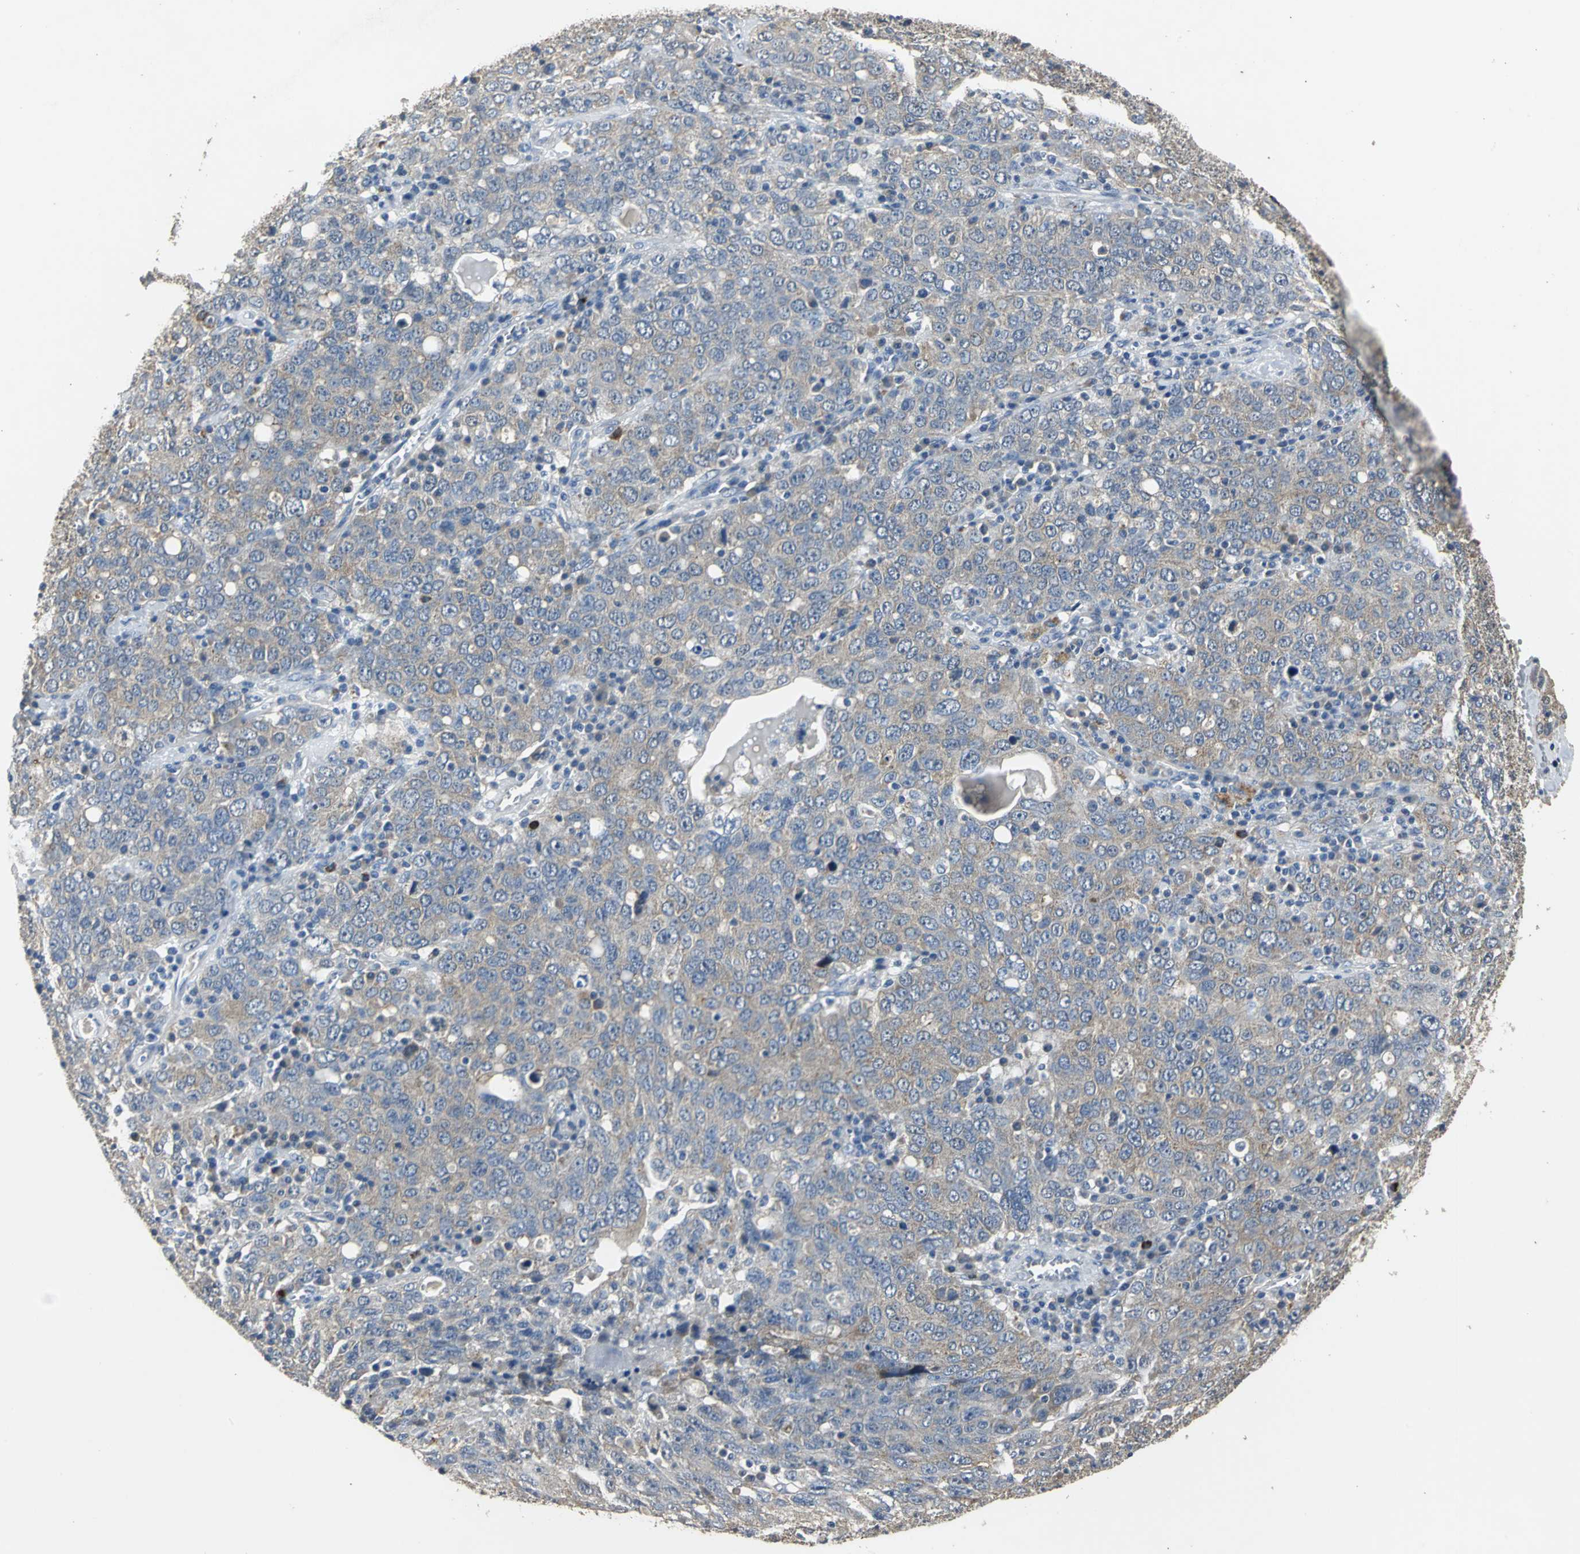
{"staining": {"intensity": "weak", "quantity": ">75%", "location": "cytoplasmic/membranous"}, "tissue": "ovarian cancer", "cell_type": "Tumor cells", "image_type": "cancer", "snomed": [{"axis": "morphology", "description": "Carcinoma, endometroid"}, {"axis": "topography", "description": "Ovary"}], "caption": "Brown immunohistochemical staining in human endometroid carcinoma (ovarian) demonstrates weak cytoplasmic/membranous expression in about >75% of tumor cells.", "gene": "OCLN", "patient": {"sex": "female", "age": 62}}